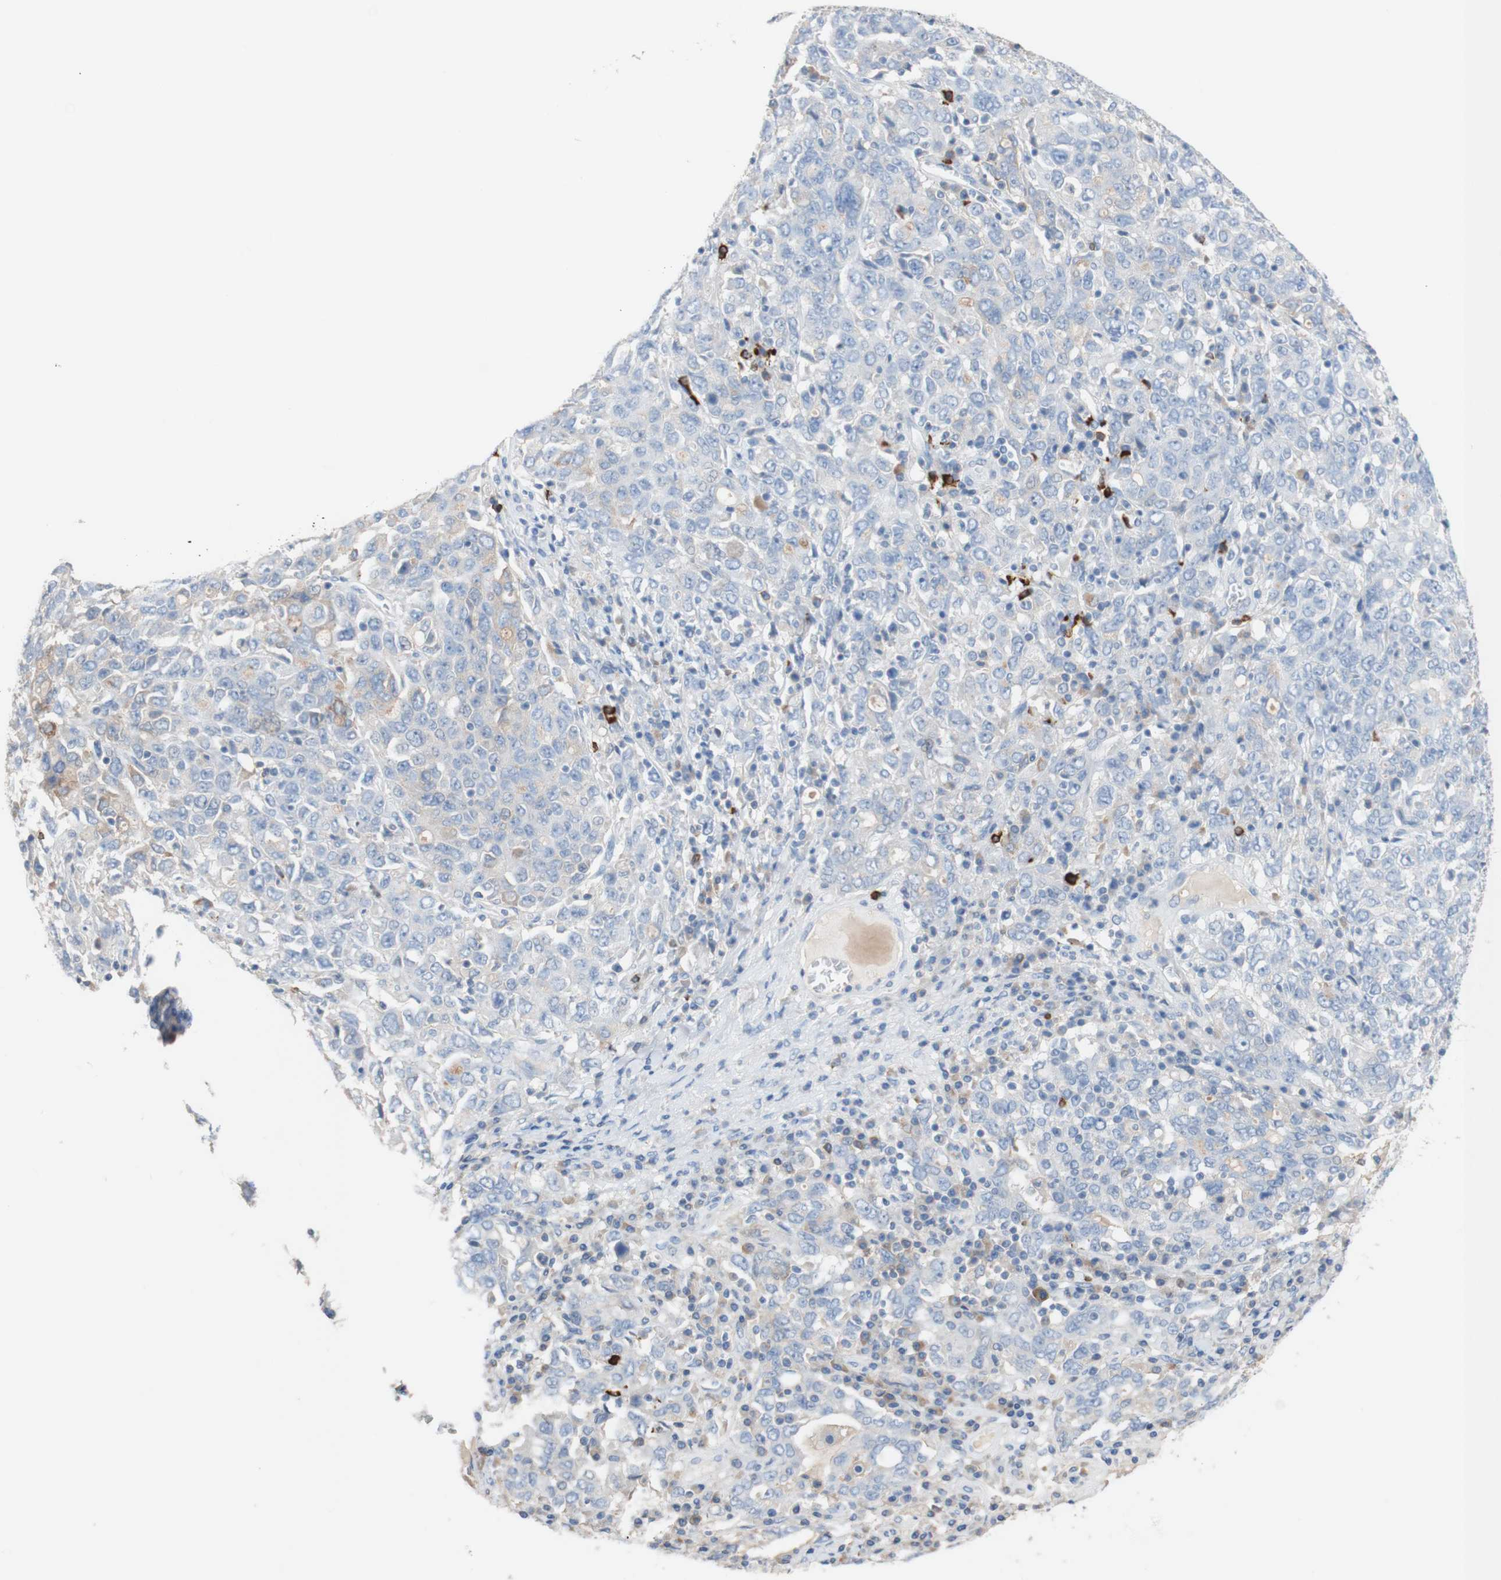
{"staining": {"intensity": "moderate", "quantity": "<25%", "location": "cytoplasmic/membranous"}, "tissue": "ovarian cancer", "cell_type": "Tumor cells", "image_type": "cancer", "snomed": [{"axis": "morphology", "description": "Carcinoma, endometroid"}, {"axis": "topography", "description": "Ovary"}], "caption": "This is a micrograph of immunohistochemistry staining of ovarian cancer, which shows moderate staining in the cytoplasmic/membranous of tumor cells.", "gene": "PACSIN1", "patient": {"sex": "female", "age": 62}}